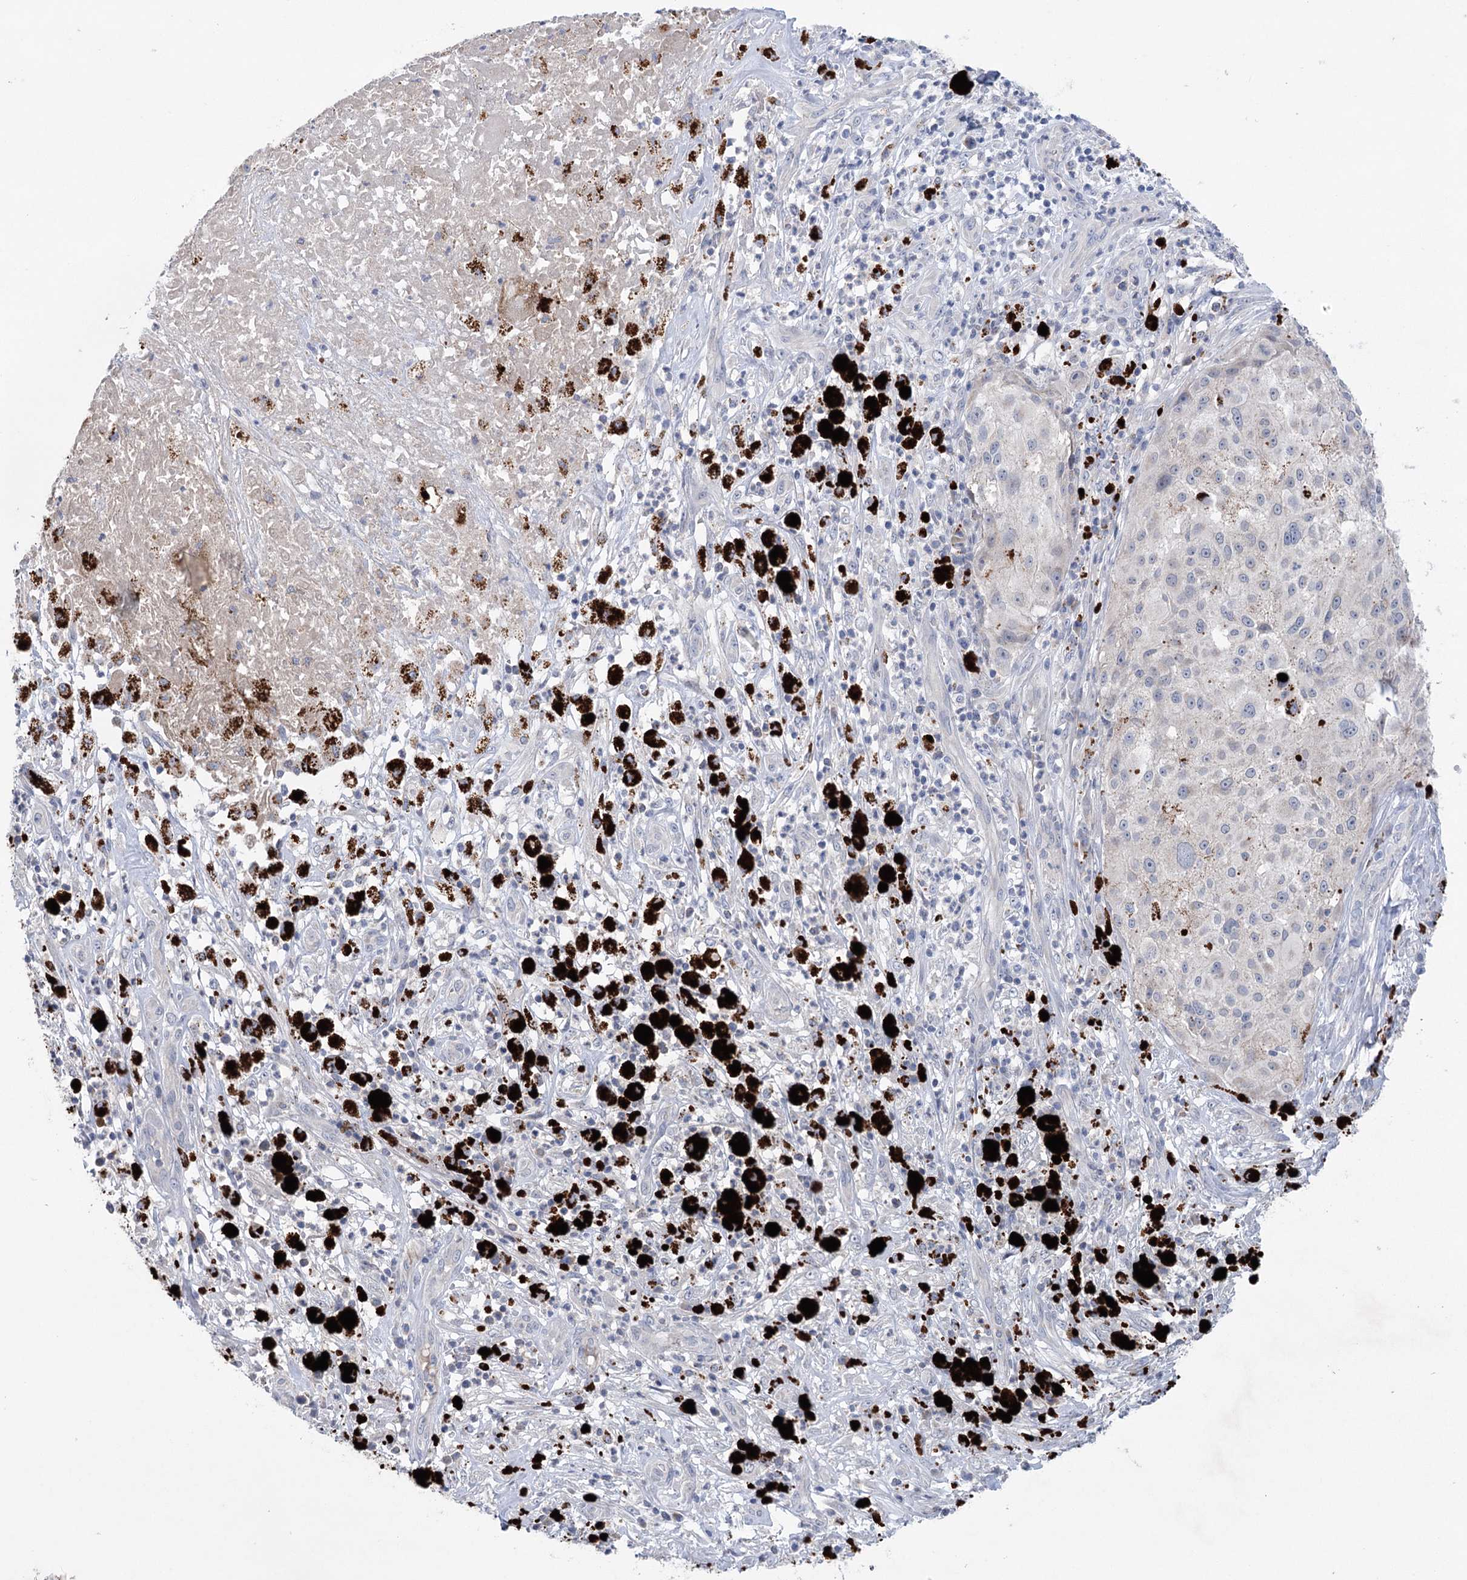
{"staining": {"intensity": "negative", "quantity": "none", "location": "none"}, "tissue": "melanoma", "cell_type": "Tumor cells", "image_type": "cancer", "snomed": [{"axis": "morphology", "description": "Necrosis, NOS"}, {"axis": "morphology", "description": "Malignant melanoma, NOS"}, {"axis": "topography", "description": "Skin"}], "caption": "This is an IHC micrograph of malignant melanoma. There is no staining in tumor cells.", "gene": "MTCH2", "patient": {"sex": "female", "age": 87}}